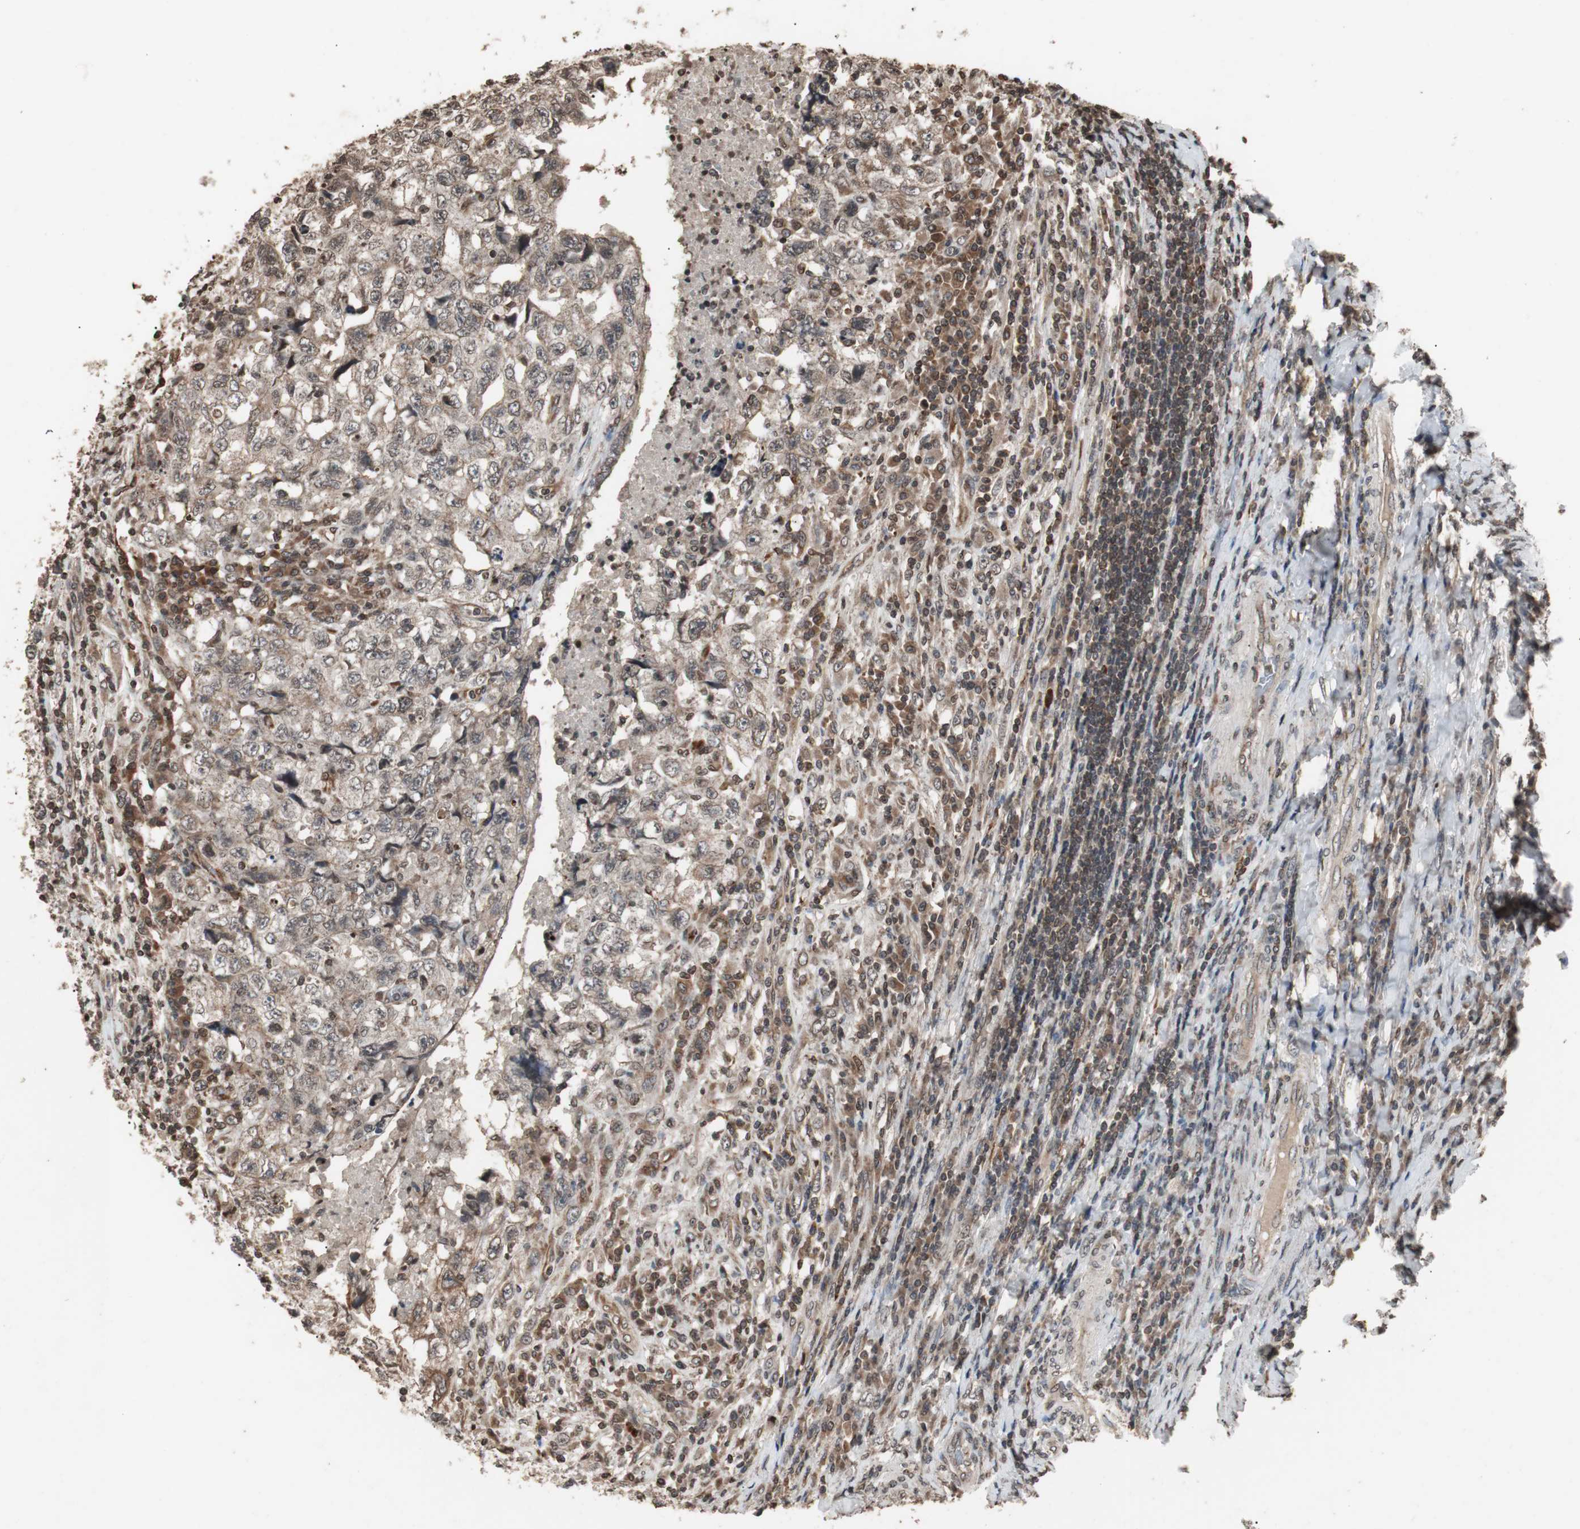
{"staining": {"intensity": "weak", "quantity": ">75%", "location": "cytoplasmic/membranous"}, "tissue": "testis cancer", "cell_type": "Tumor cells", "image_type": "cancer", "snomed": [{"axis": "morphology", "description": "Necrosis, NOS"}, {"axis": "morphology", "description": "Carcinoma, Embryonal, NOS"}, {"axis": "topography", "description": "Testis"}], "caption": "Testis cancer stained for a protein exhibits weak cytoplasmic/membranous positivity in tumor cells. (IHC, brightfield microscopy, high magnification).", "gene": "ZFC3H1", "patient": {"sex": "male", "age": 19}}